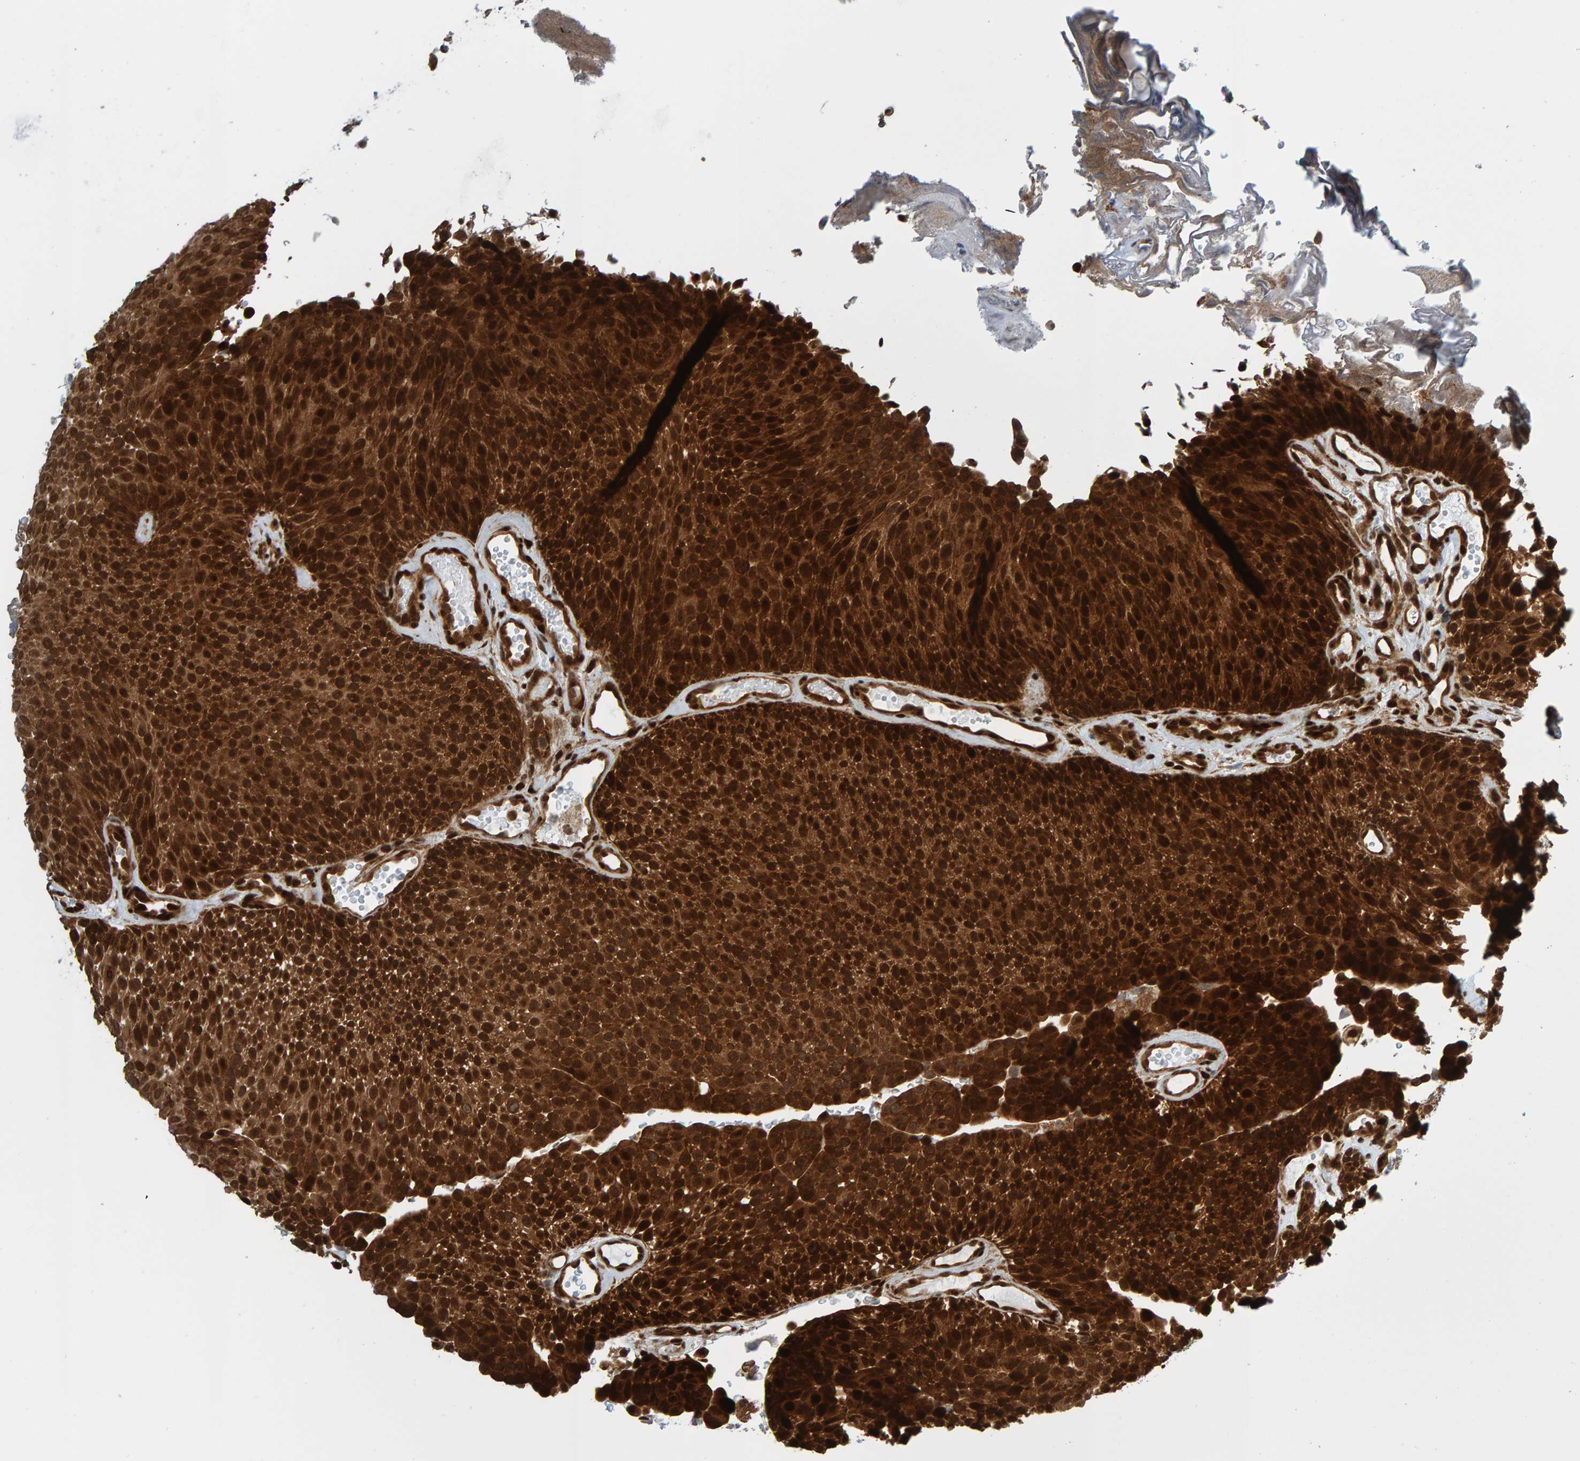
{"staining": {"intensity": "strong", "quantity": ">75%", "location": "cytoplasmic/membranous,nuclear"}, "tissue": "urothelial cancer", "cell_type": "Tumor cells", "image_type": "cancer", "snomed": [{"axis": "morphology", "description": "Urothelial carcinoma, Low grade"}, {"axis": "topography", "description": "Urinary bladder"}], "caption": "Human urothelial cancer stained with a protein marker shows strong staining in tumor cells.", "gene": "ZNF366", "patient": {"sex": "male", "age": 78}}